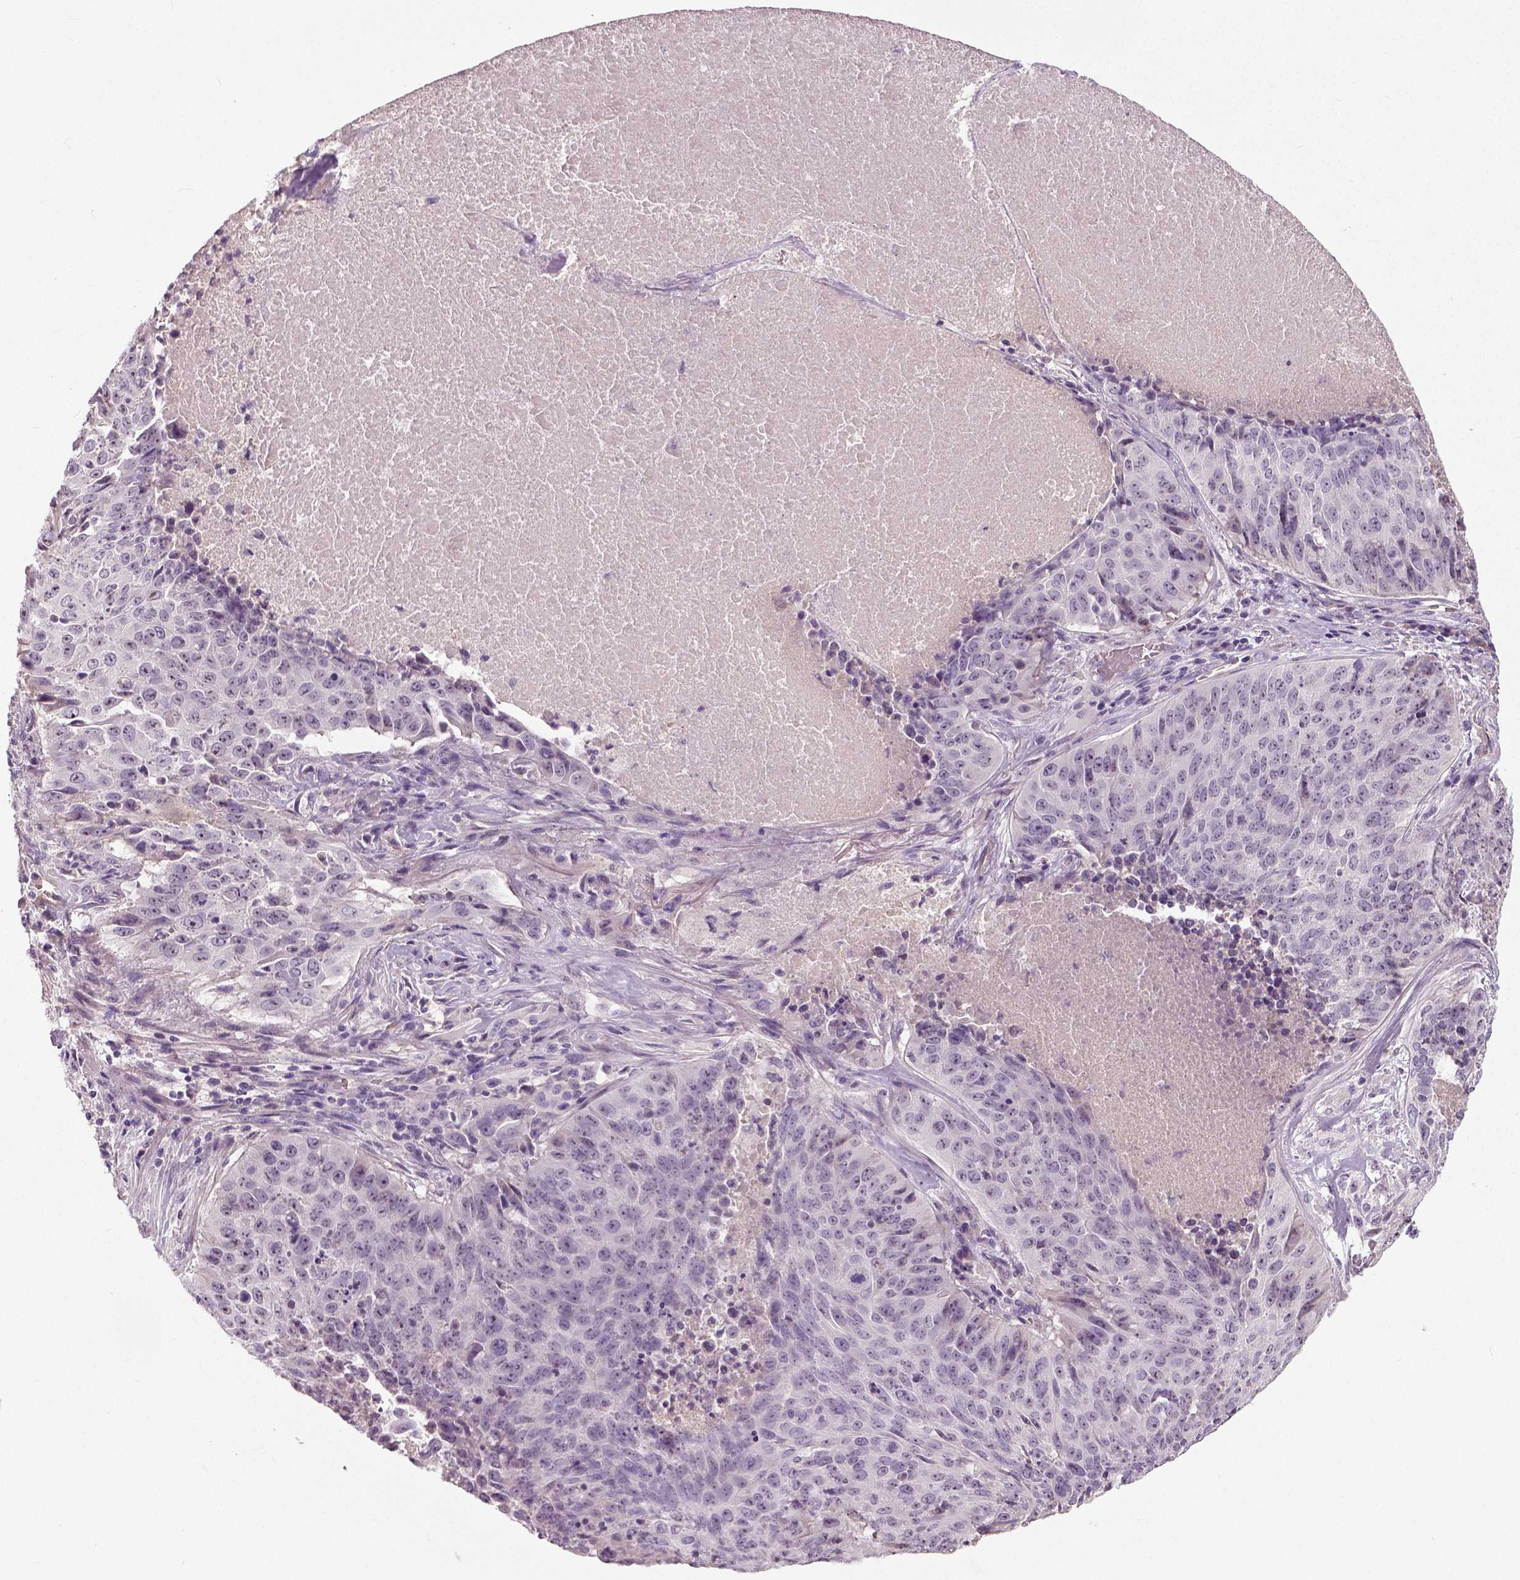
{"staining": {"intensity": "negative", "quantity": "none", "location": "none"}, "tissue": "lung cancer", "cell_type": "Tumor cells", "image_type": "cancer", "snomed": [{"axis": "morphology", "description": "Normal tissue, NOS"}, {"axis": "morphology", "description": "Squamous cell carcinoma, NOS"}, {"axis": "topography", "description": "Bronchus"}, {"axis": "topography", "description": "Lung"}], "caption": "Photomicrograph shows no significant protein positivity in tumor cells of squamous cell carcinoma (lung). (IHC, brightfield microscopy, high magnification).", "gene": "NECAB1", "patient": {"sex": "male", "age": 64}}